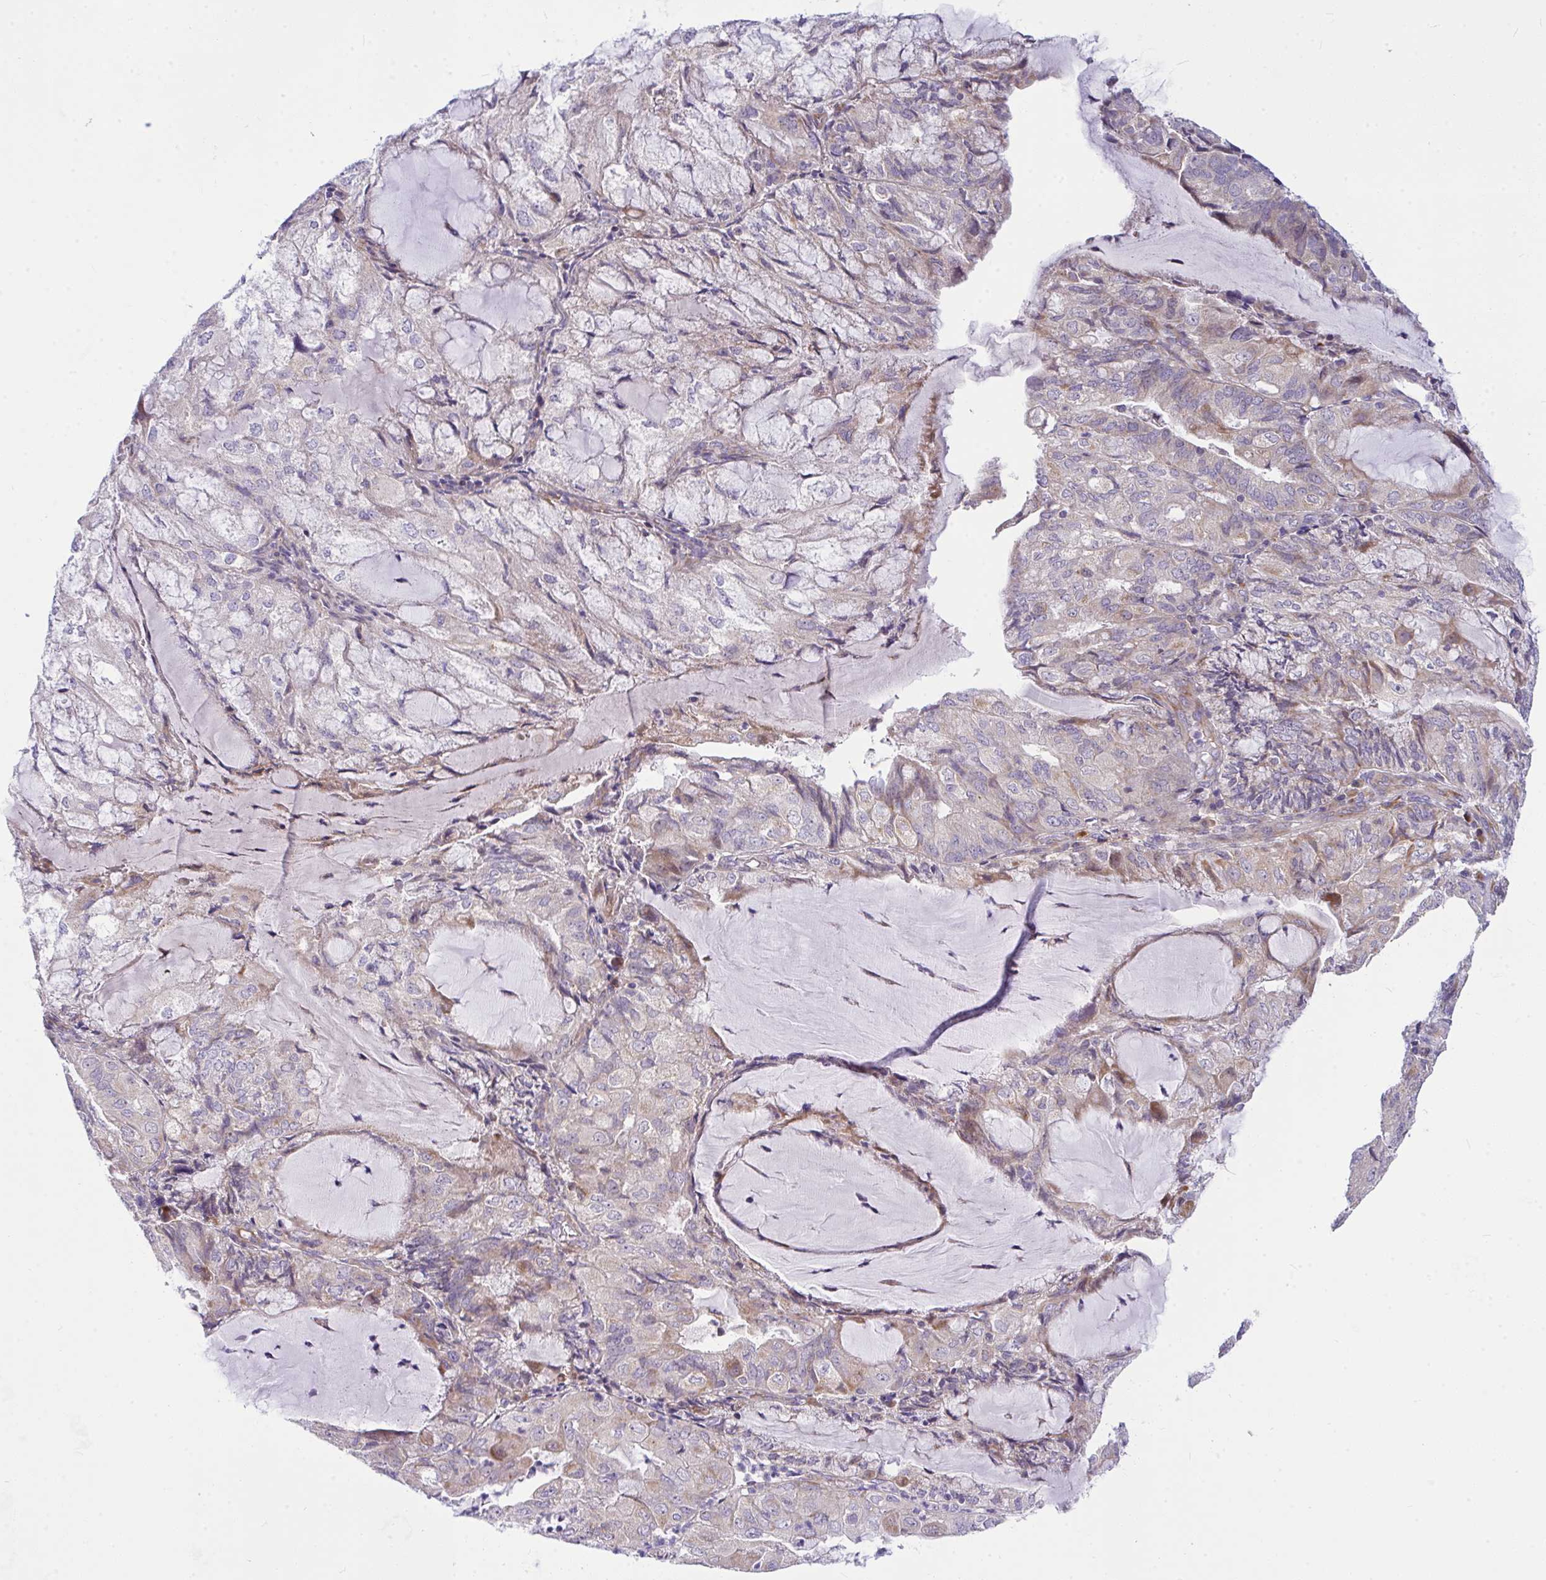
{"staining": {"intensity": "weak", "quantity": "<25%", "location": "cytoplasmic/membranous"}, "tissue": "endometrial cancer", "cell_type": "Tumor cells", "image_type": "cancer", "snomed": [{"axis": "morphology", "description": "Adenocarcinoma, NOS"}, {"axis": "topography", "description": "Endometrium"}], "caption": "The micrograph shows no significant staining in tumor cells of endometrial adenocarcinoma.", "gene": "CEP63", "patient": {"sex": "female", "age": 81}}